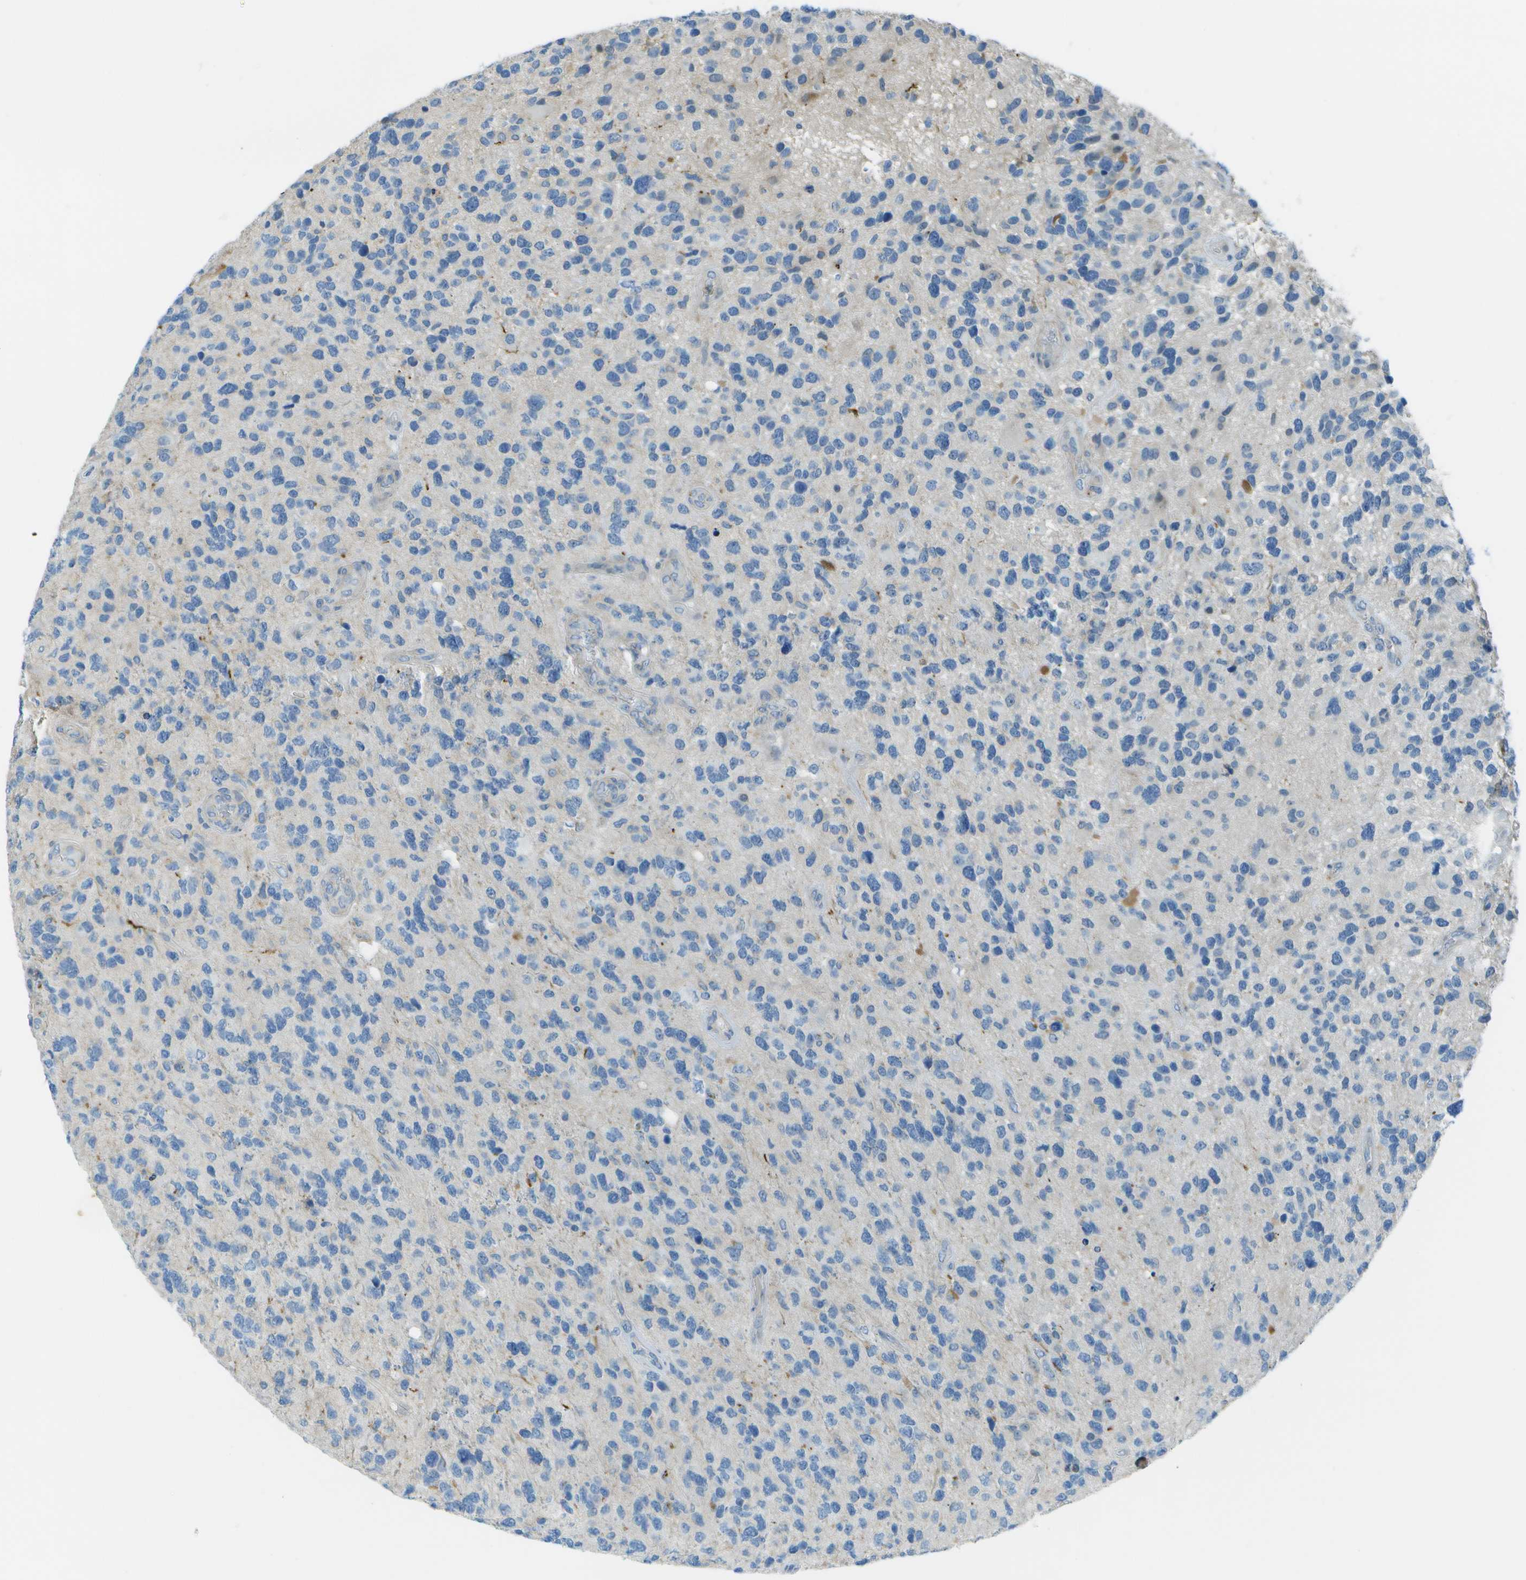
{"staining": {"intensity": "negative", "quantity": "none", "location": "none"}, "tissue": "glioma", "cell_type": "Tumor cells", "image_type": "cancer", "snomed": [{"axis": "morphology", "description": "Glioma, malignant, High grade"}, {"axis": "topography", "description": "Brain"}], "caption": "Immunohistochemistry (IHC) micrograph of neoplastic tissue: glioma stained with DAB (3,3'-diaminobenzidine) displays no significant protein positivity in tumor cells.", "gene": "LRRC66", "patient": {"sex": "female", "age": 58}}